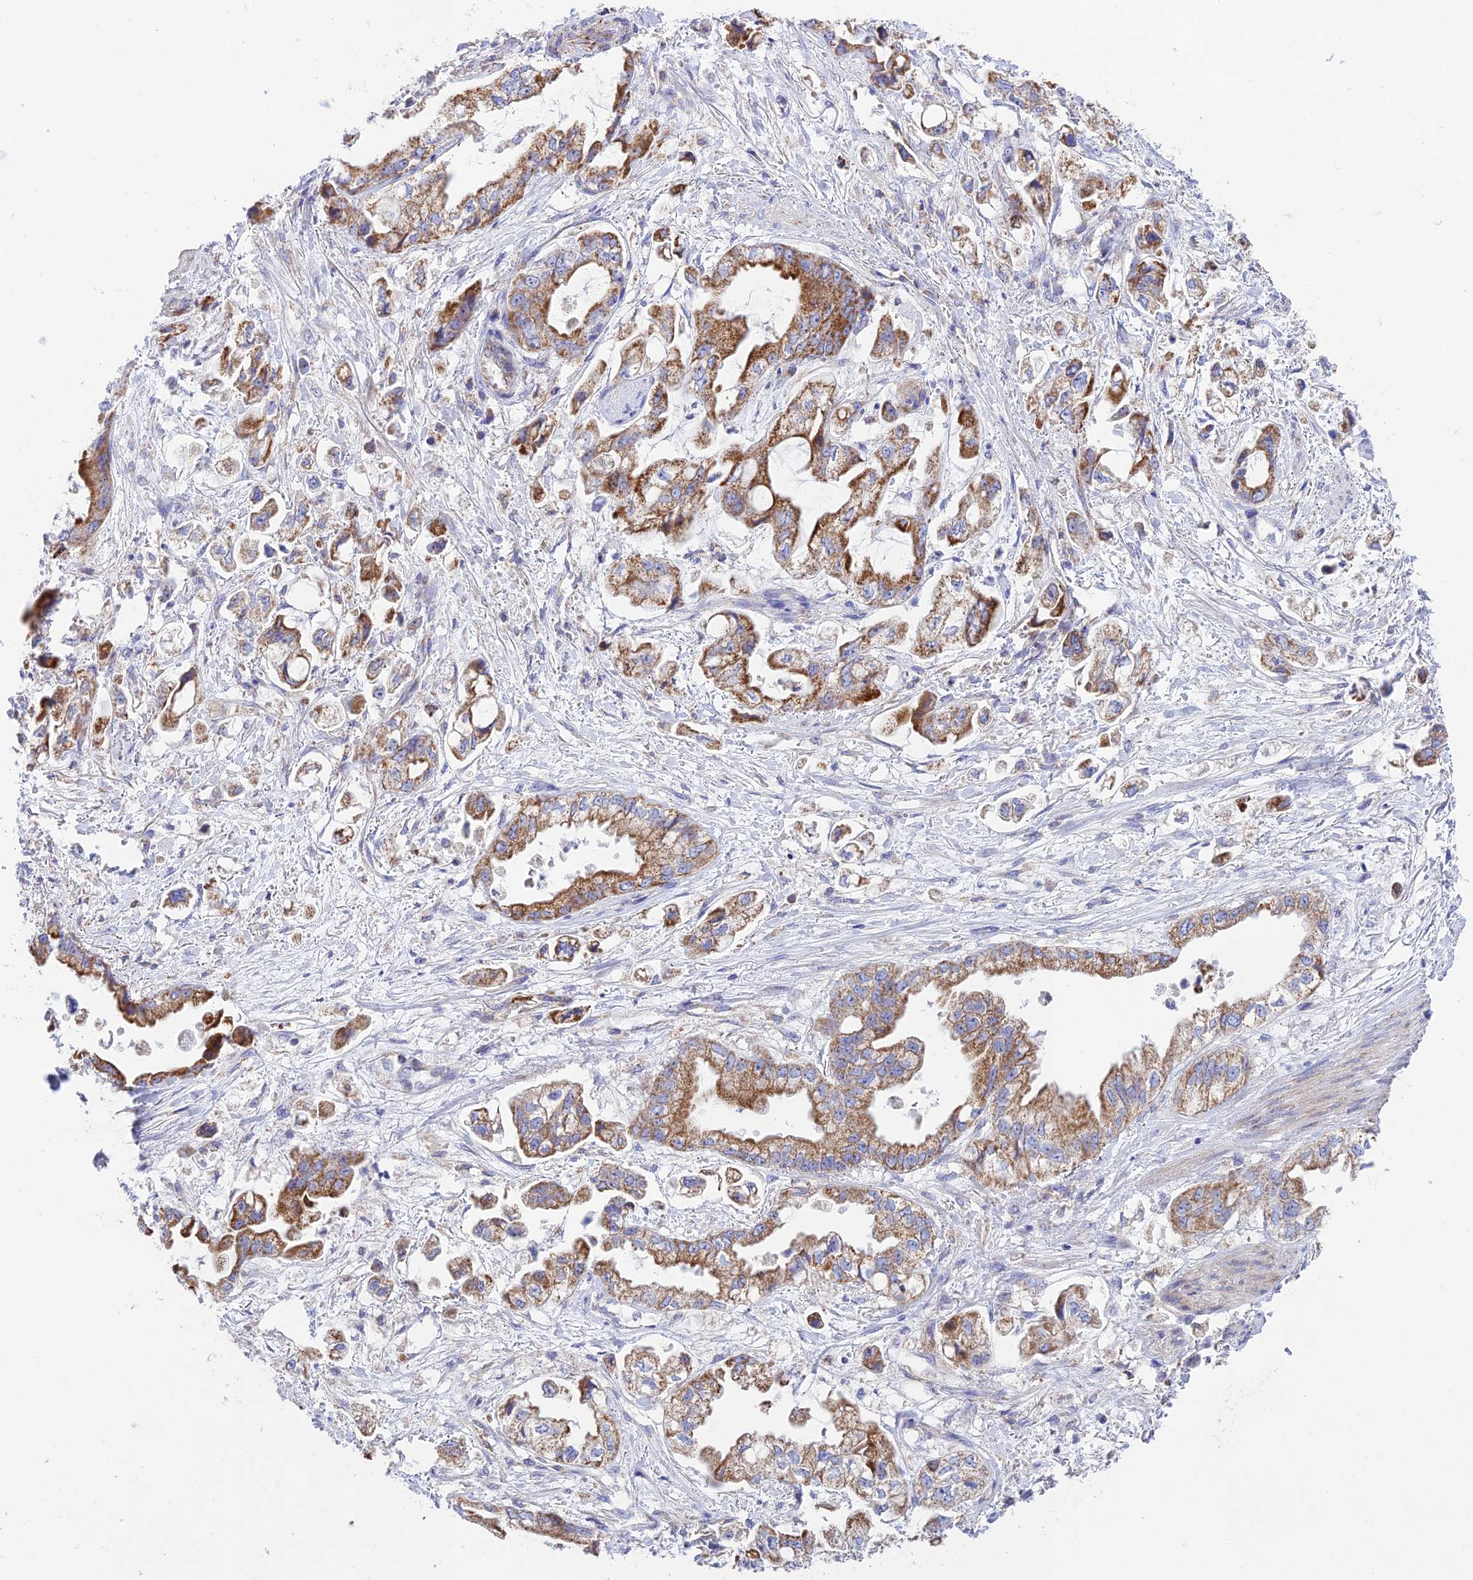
{"staining": {"intensity": "moderate", "quantity": ">75%", "location": "cytoplasmic/membranous"}, "tissue": "stomach cancer", "cell_type": "Tumor cells", "image_type": "cancer", "snomed": [{"axis": "morphology", "description": "Adenocarcinoma, NOS"}, {"axis": "topography", "description": "Stomach"}], "caption": "Protein staining of stomach cancer (adenocarcinoma) tissue shows moderate cytoplasmic/membranous expression in about >75% of tumor cells. Using DAB (brown) and hematoxylin (blue) stains, captured at high magnification using brightfield microscopy.", "gene": "HSDL2", "patient": {"sex": "male", "age": 62}}